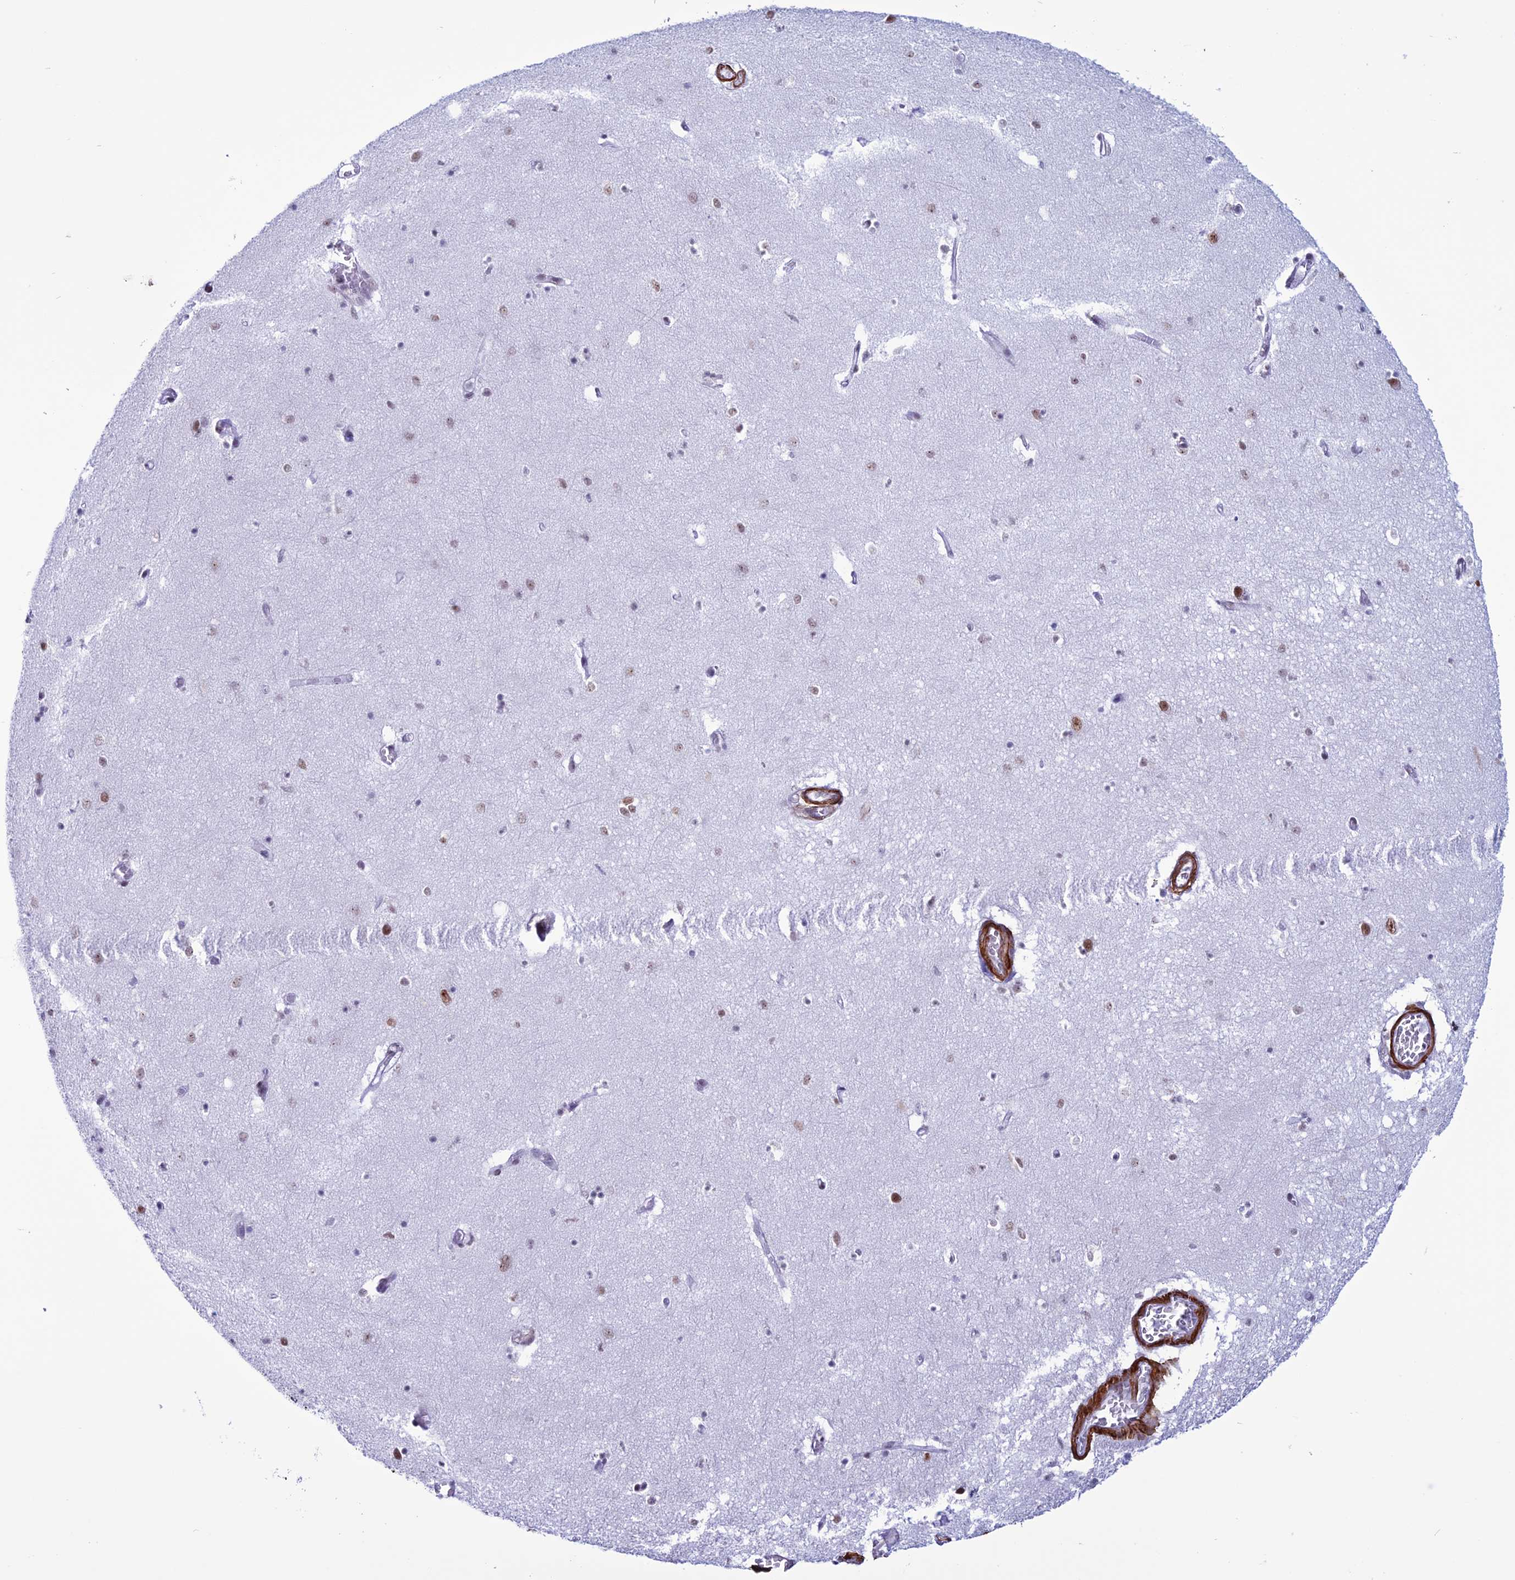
{"staining": {"intensity": "weak", "quantity": "<25%", "location": "nuclear"}, "tissue": "hippocampus", "cell_type": "Glial cells", "image_type": "normal", "snomed": [{"axis": "morphology", "description": "Normal tissue, NOS"}, {"axis": "topography", "description": "Hippocampus"}], "caption": "The micrograph reveals no significant expression in glial cells of hippocampus. (Immunohistochemistry (ihc), brightfield microscopy, high magnification).", "gene": "U2AF1", "patient": {"sex": "female", "age": 64}}